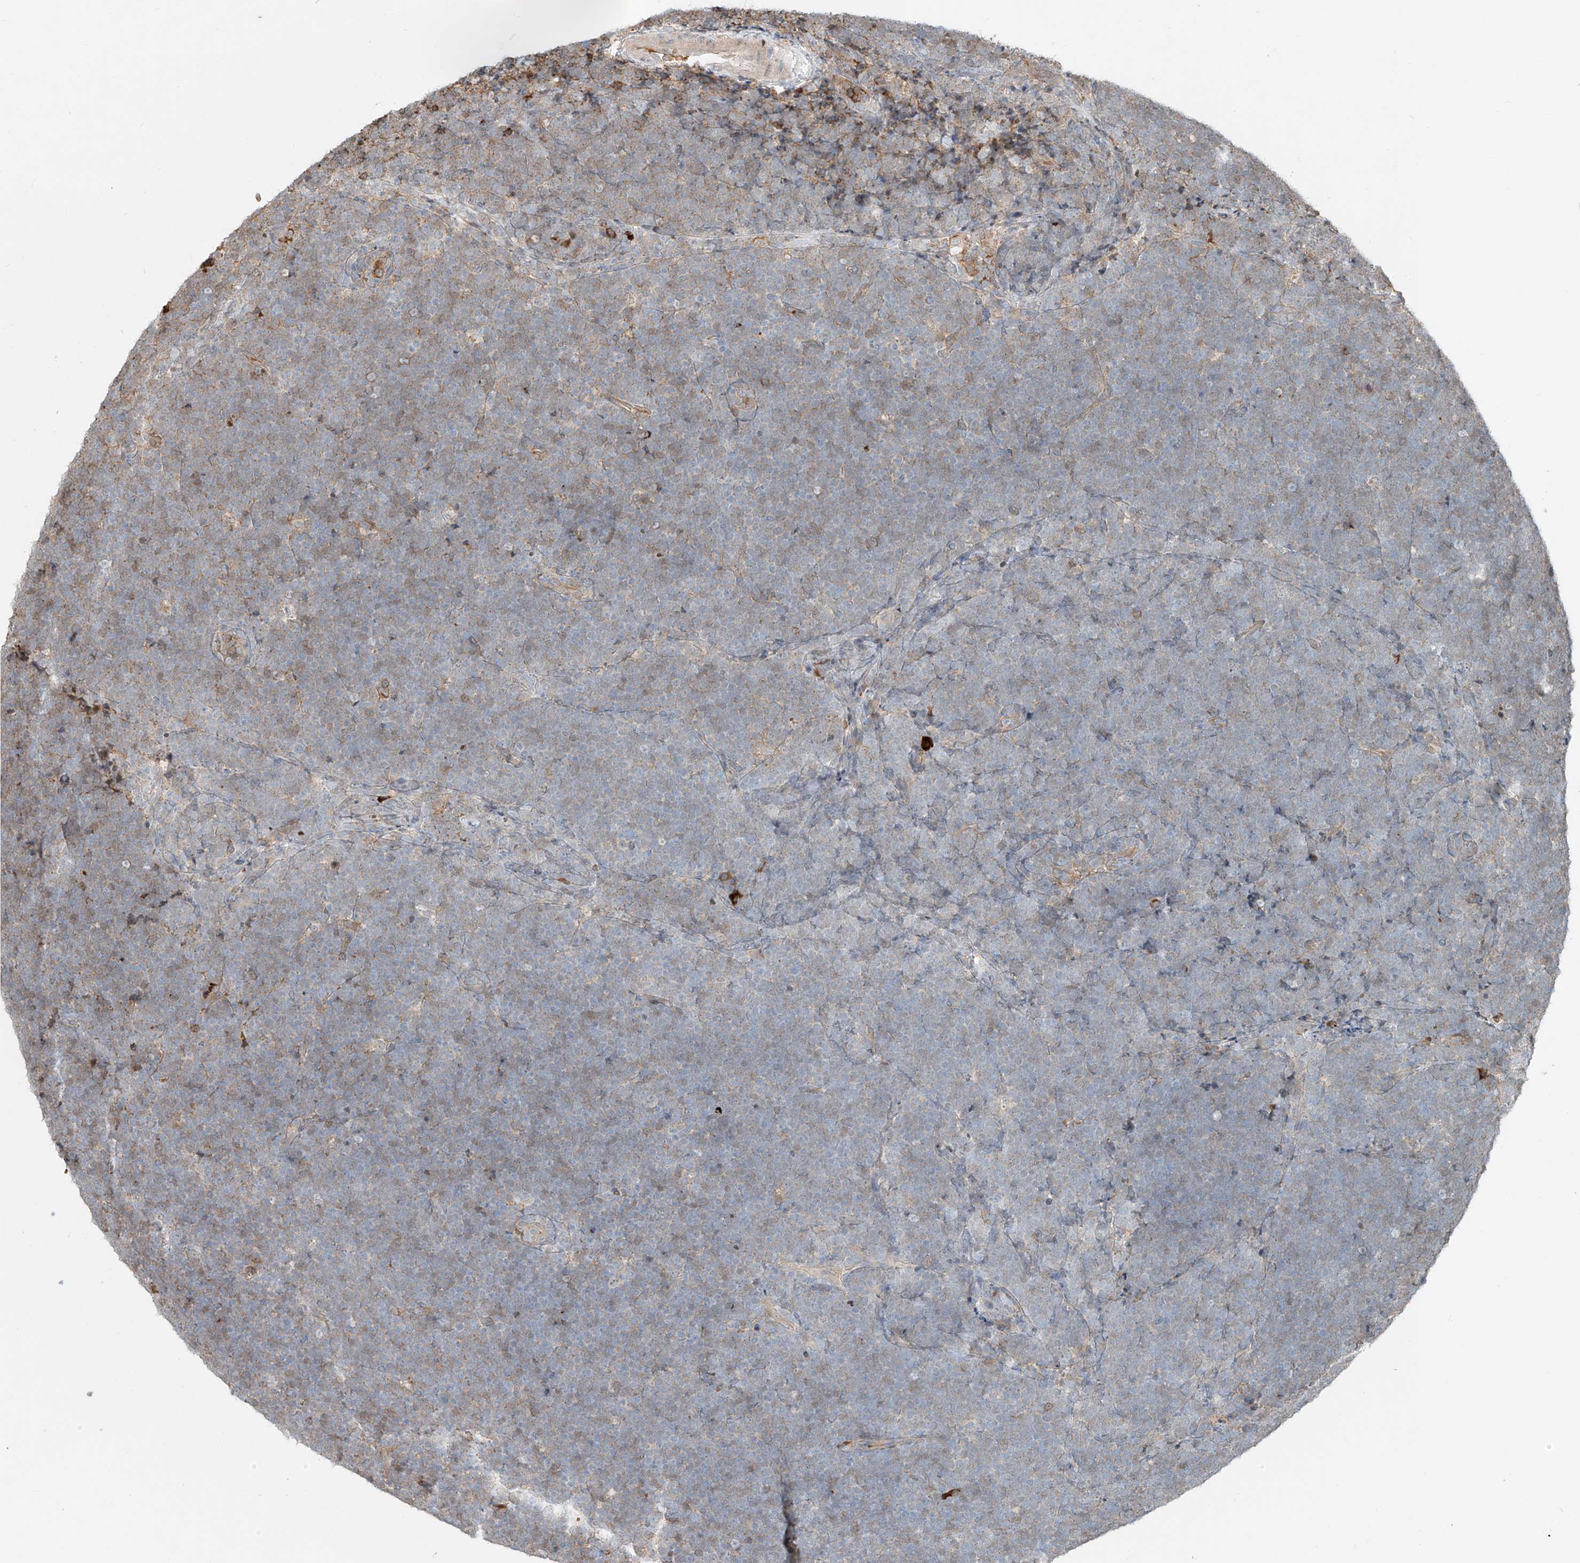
{"staining": {"intensity": "negative", "quantity": "none", "location": "none"}, "tissue": "lymphoma", "cell_type": "Tumor cells", "image_type": "cancer", "snomed": [{"axis": "morphology", "description": "Malignant lymphoma, non-Hodgkin's type, High grade"}, {"axis": "topography", "description": "Lymph node"}], "caption": "The histopathology image displays no staining of tumor cells in lymphoma.", "gene": "CEP162", "patient": {"sex": "male", "age": 13}}